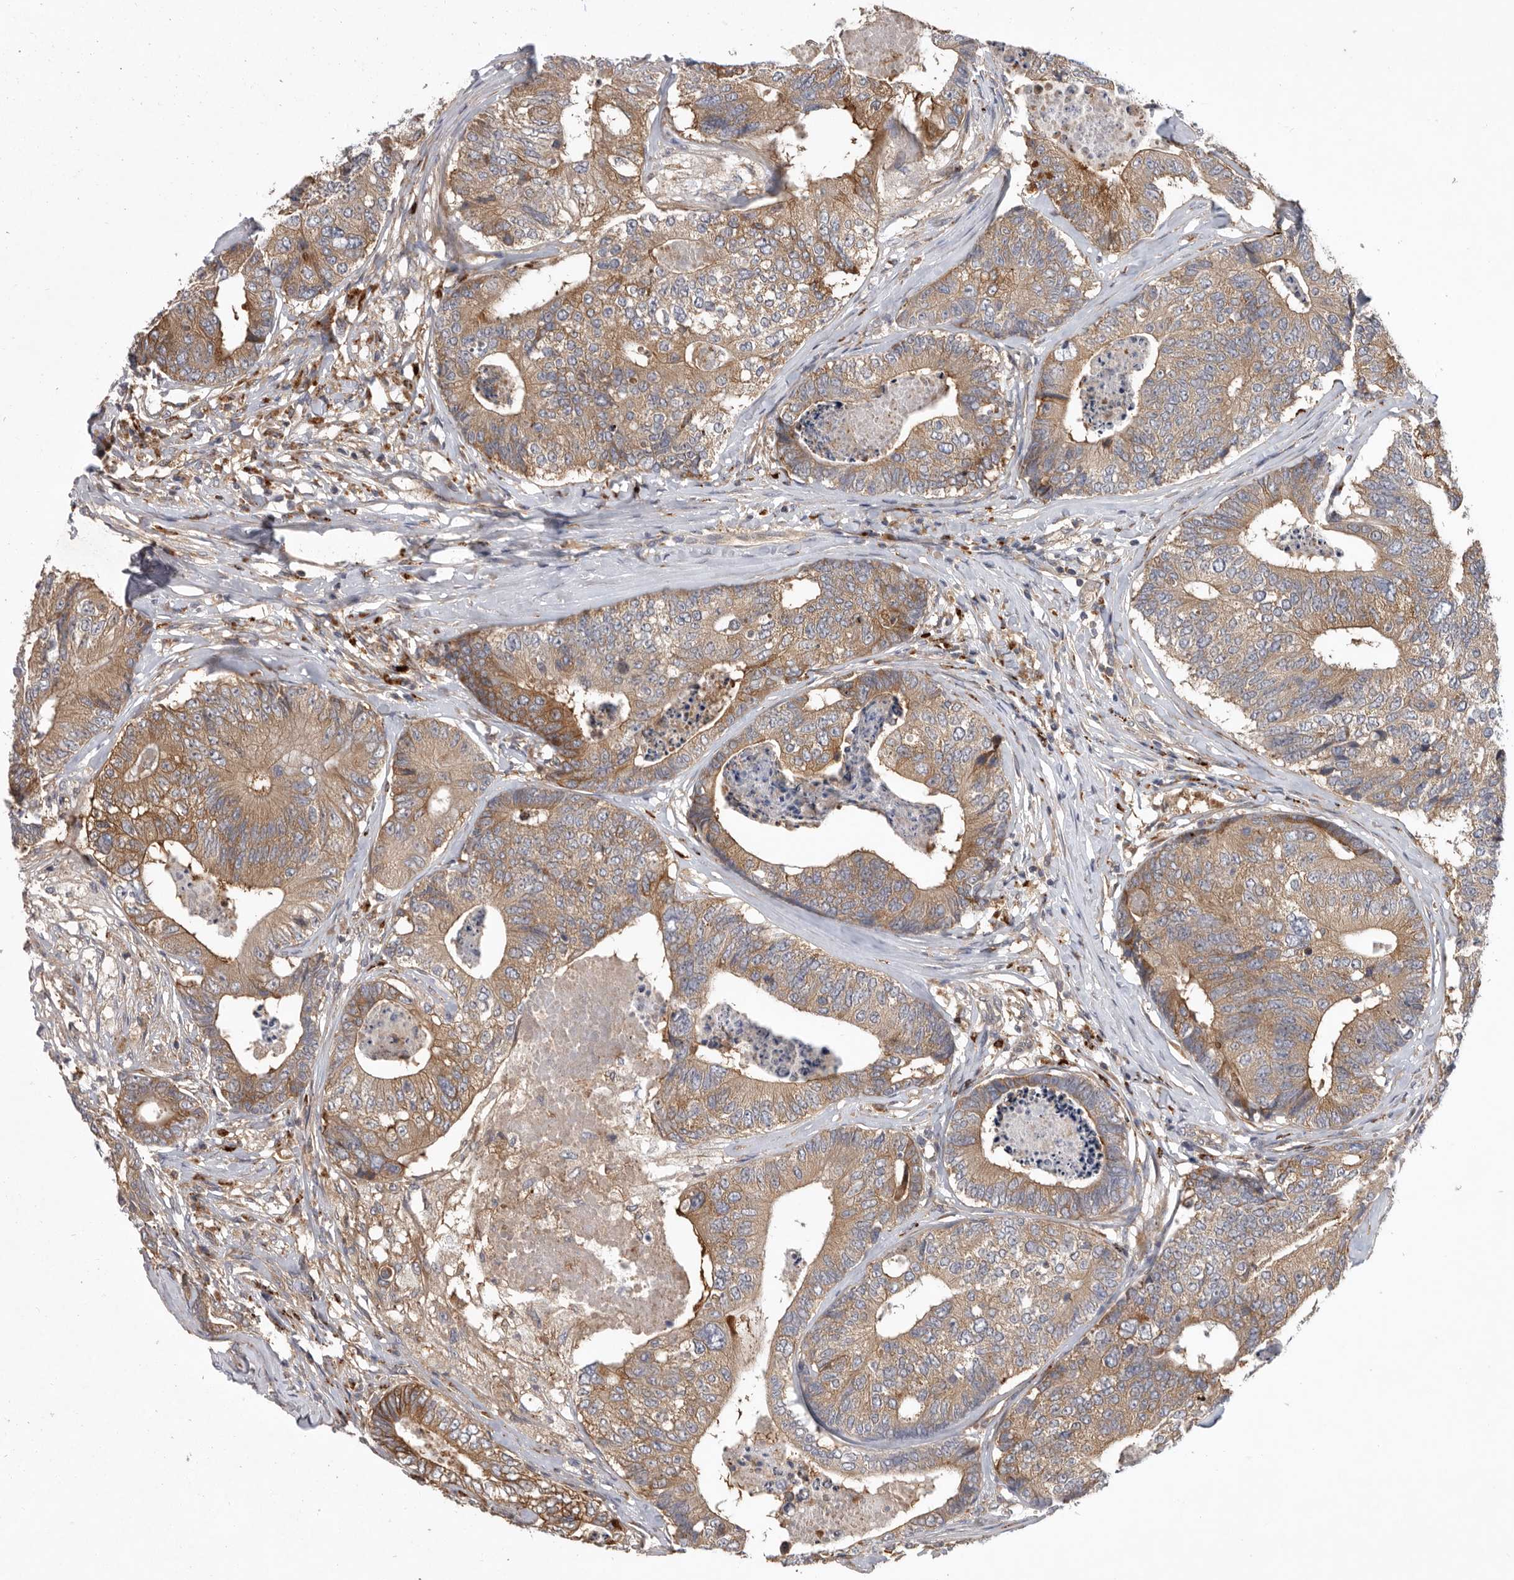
{"staining": {"intensity": "weak", "quantity": ">75%", "location": "cytoplasmic/membranous"}, "tissue": "colorectal cancer", "cell_type": "Tumor cells", "image_type": "cancer", "snomed": [{"axis": "morphology", "description": "Adenocarcinoma, NOS"}, {"axis": "topography", "description": "Colon"}], "caption": "A brown stain labels weak cytoplasmic/membranous positivity of a protein in human colorectal cancer (adenocarcinoma) tumor cells.", "gene": "C1orf109", "patient": {"sex": "female", "age": 67}}